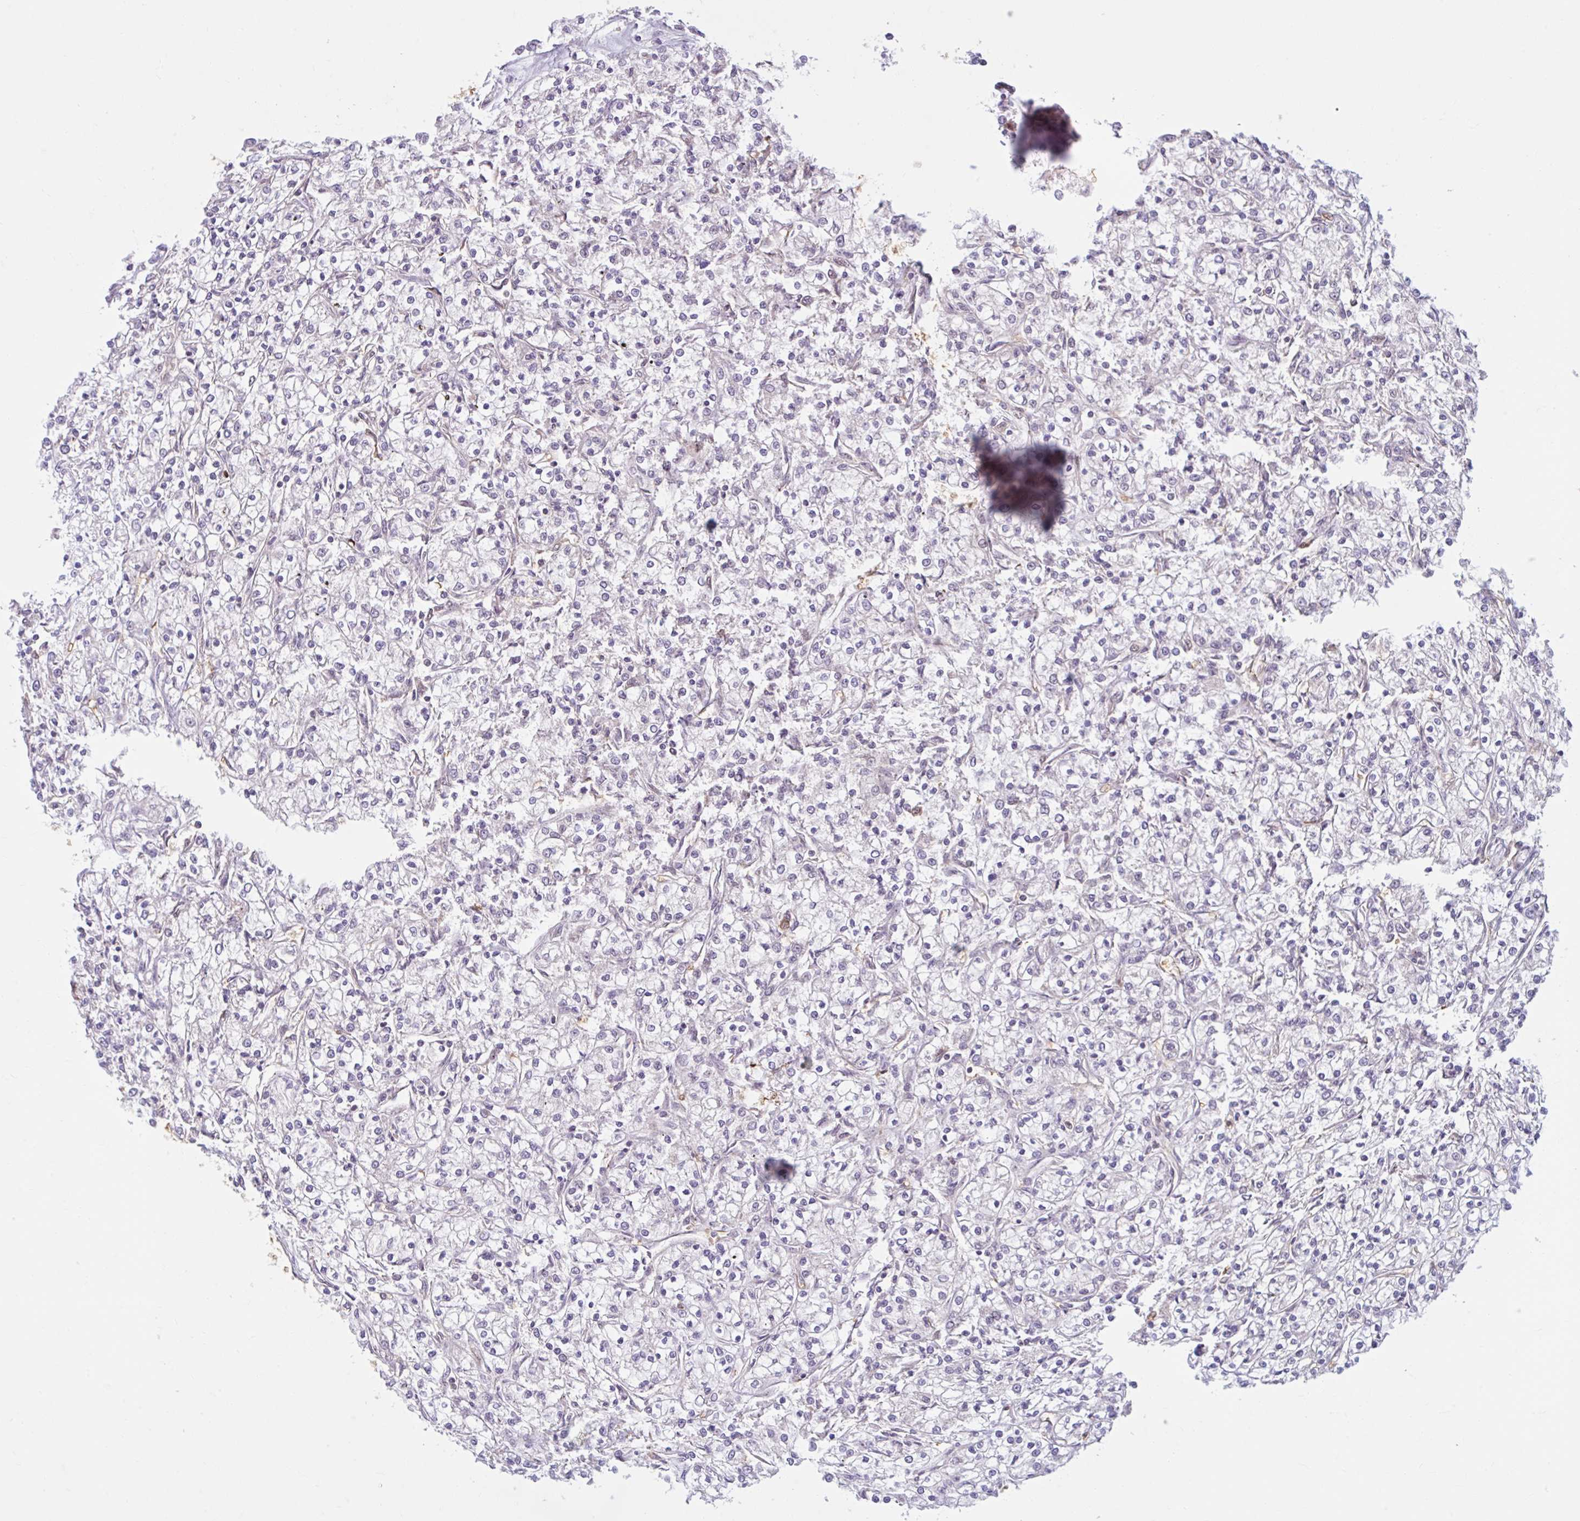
{"staining": {"intensity": "negative", "quantity": "none", "location": "none"}, "tissue": "renal cancer", "cell_type": "Tumor cells", "image_type": "cancer", "snomed": [{"axis": "morphology", "description": "Adenocarcinoma, NOS"}, {"axis": "topography", "description": "Kidney"}], "caption": "Tumor cells show no significant staining in renal cancer (adenocarcinoma).", "gene": "HMBS", "patient": {"sex": "female", "age": 59}}